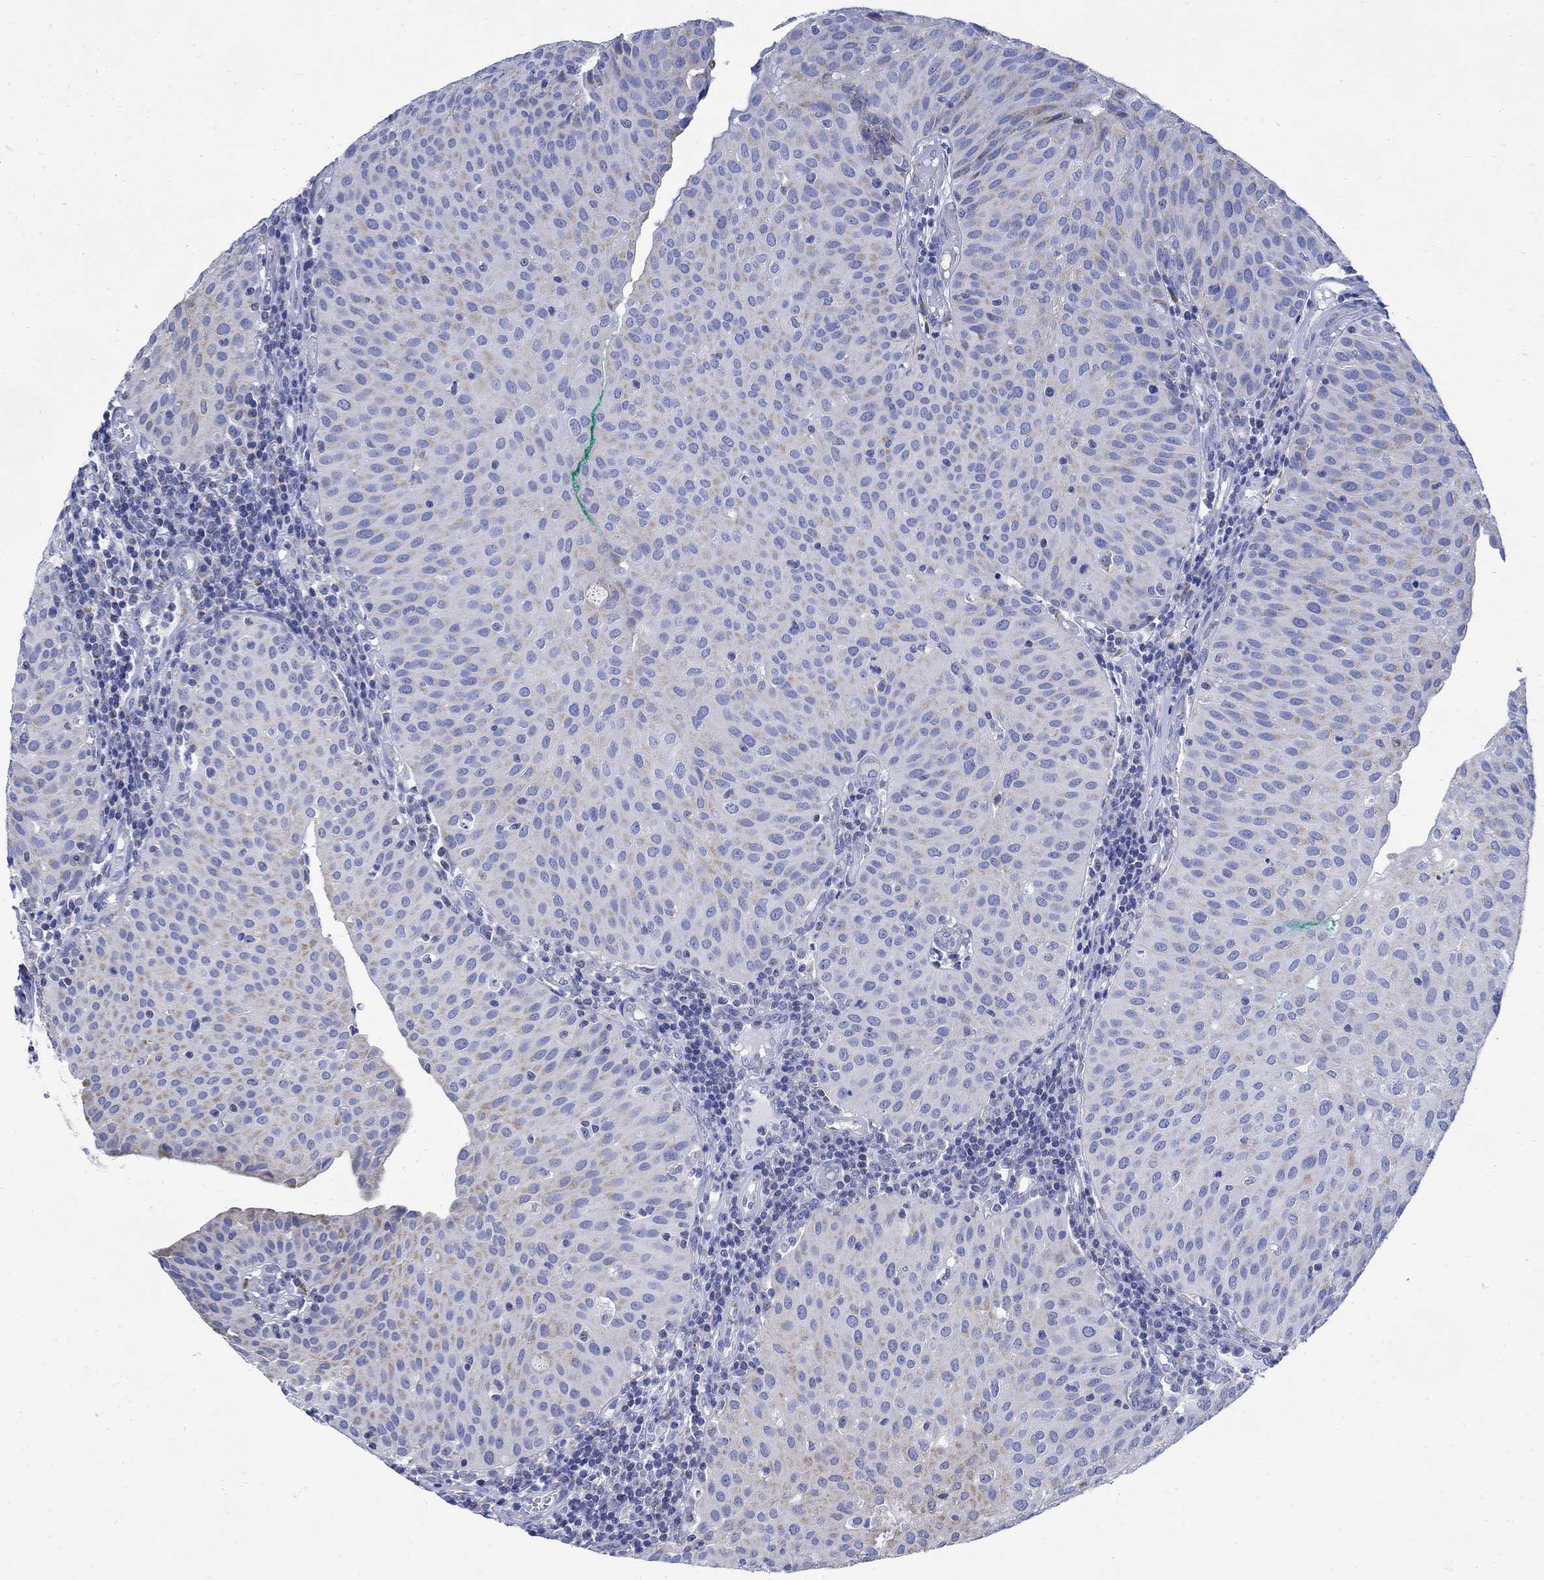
{"staining": {"intensity": "weak", "quantity": "25%-75%", "location": "cytoplasmic/membranous"}, "tissue": "urothelial cancer", "cell_type": "Tumor cells", "image_type": "cancer", "snomed": [{"axis": "morphology", "description": "Urothelial carcinoma, Low grade"}, {"axis": "topography", "description": "Urinary bladder"}], "caption": "Low-grade urothelial carcinoma stained for a protein (brown) reveals weak cytoplasmic/membranous positive expression in about 25%-75% of tumor cells.", "gene": "CPLX2", "patient": {"sex": "male", "age": 54}}